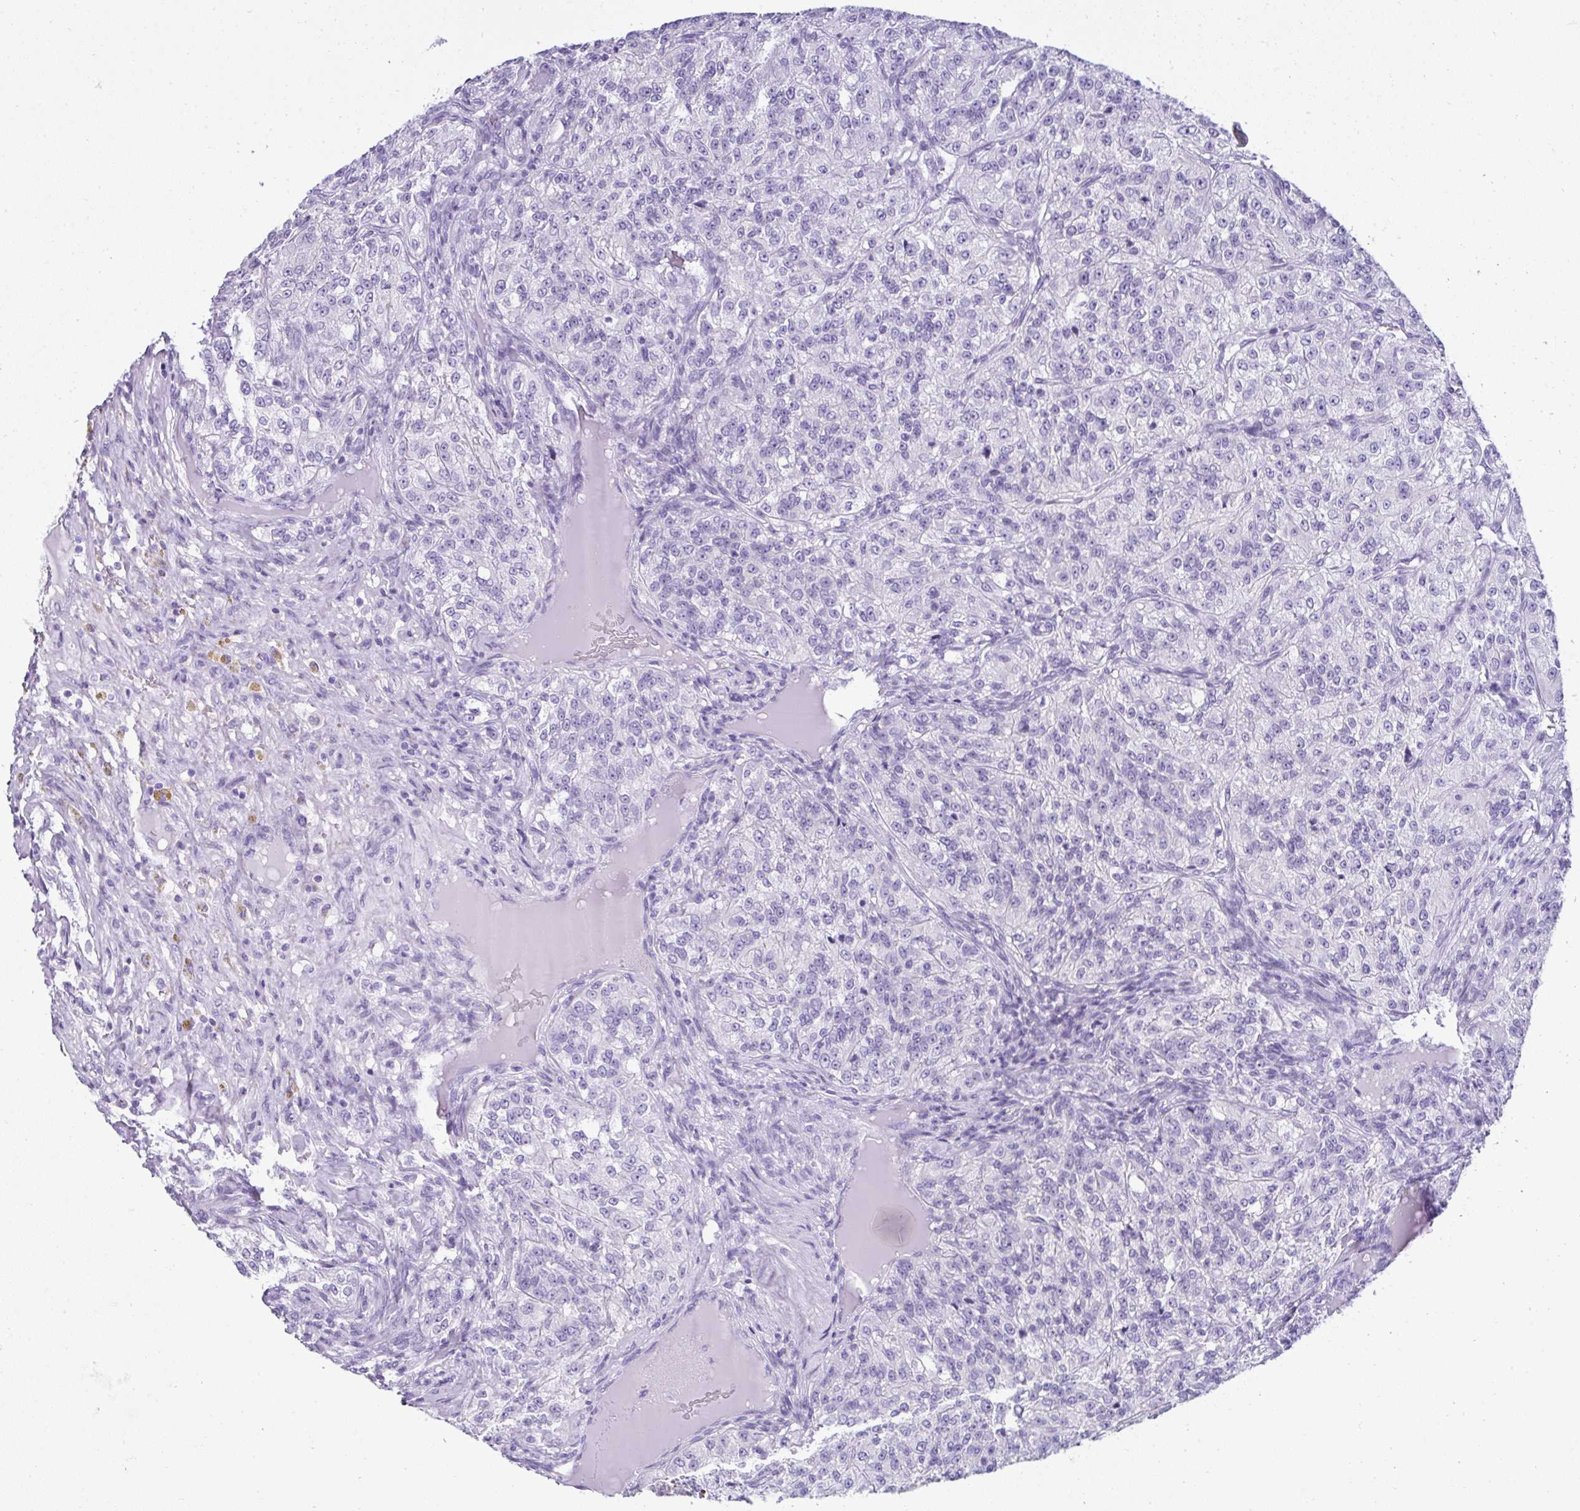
{"staining": {"intensity": "negative", "quantity": "none", "location": "none"}, "tissue": "renal cancer", "cell_type": "Tumor cells", "image_type": "cancer", "snomed": [{"axis": "morphology", "description": "Adenocarcinoma, NOS"}, {"axis": "topography", "description": "Kidney"}], "caption": "DAB immunohistochemical staining of human renal adenocarcinoma reveals no significant positivity in tumor cells.", "gene": "RNF183", "patient": {"sex": "female", "age": 63}}